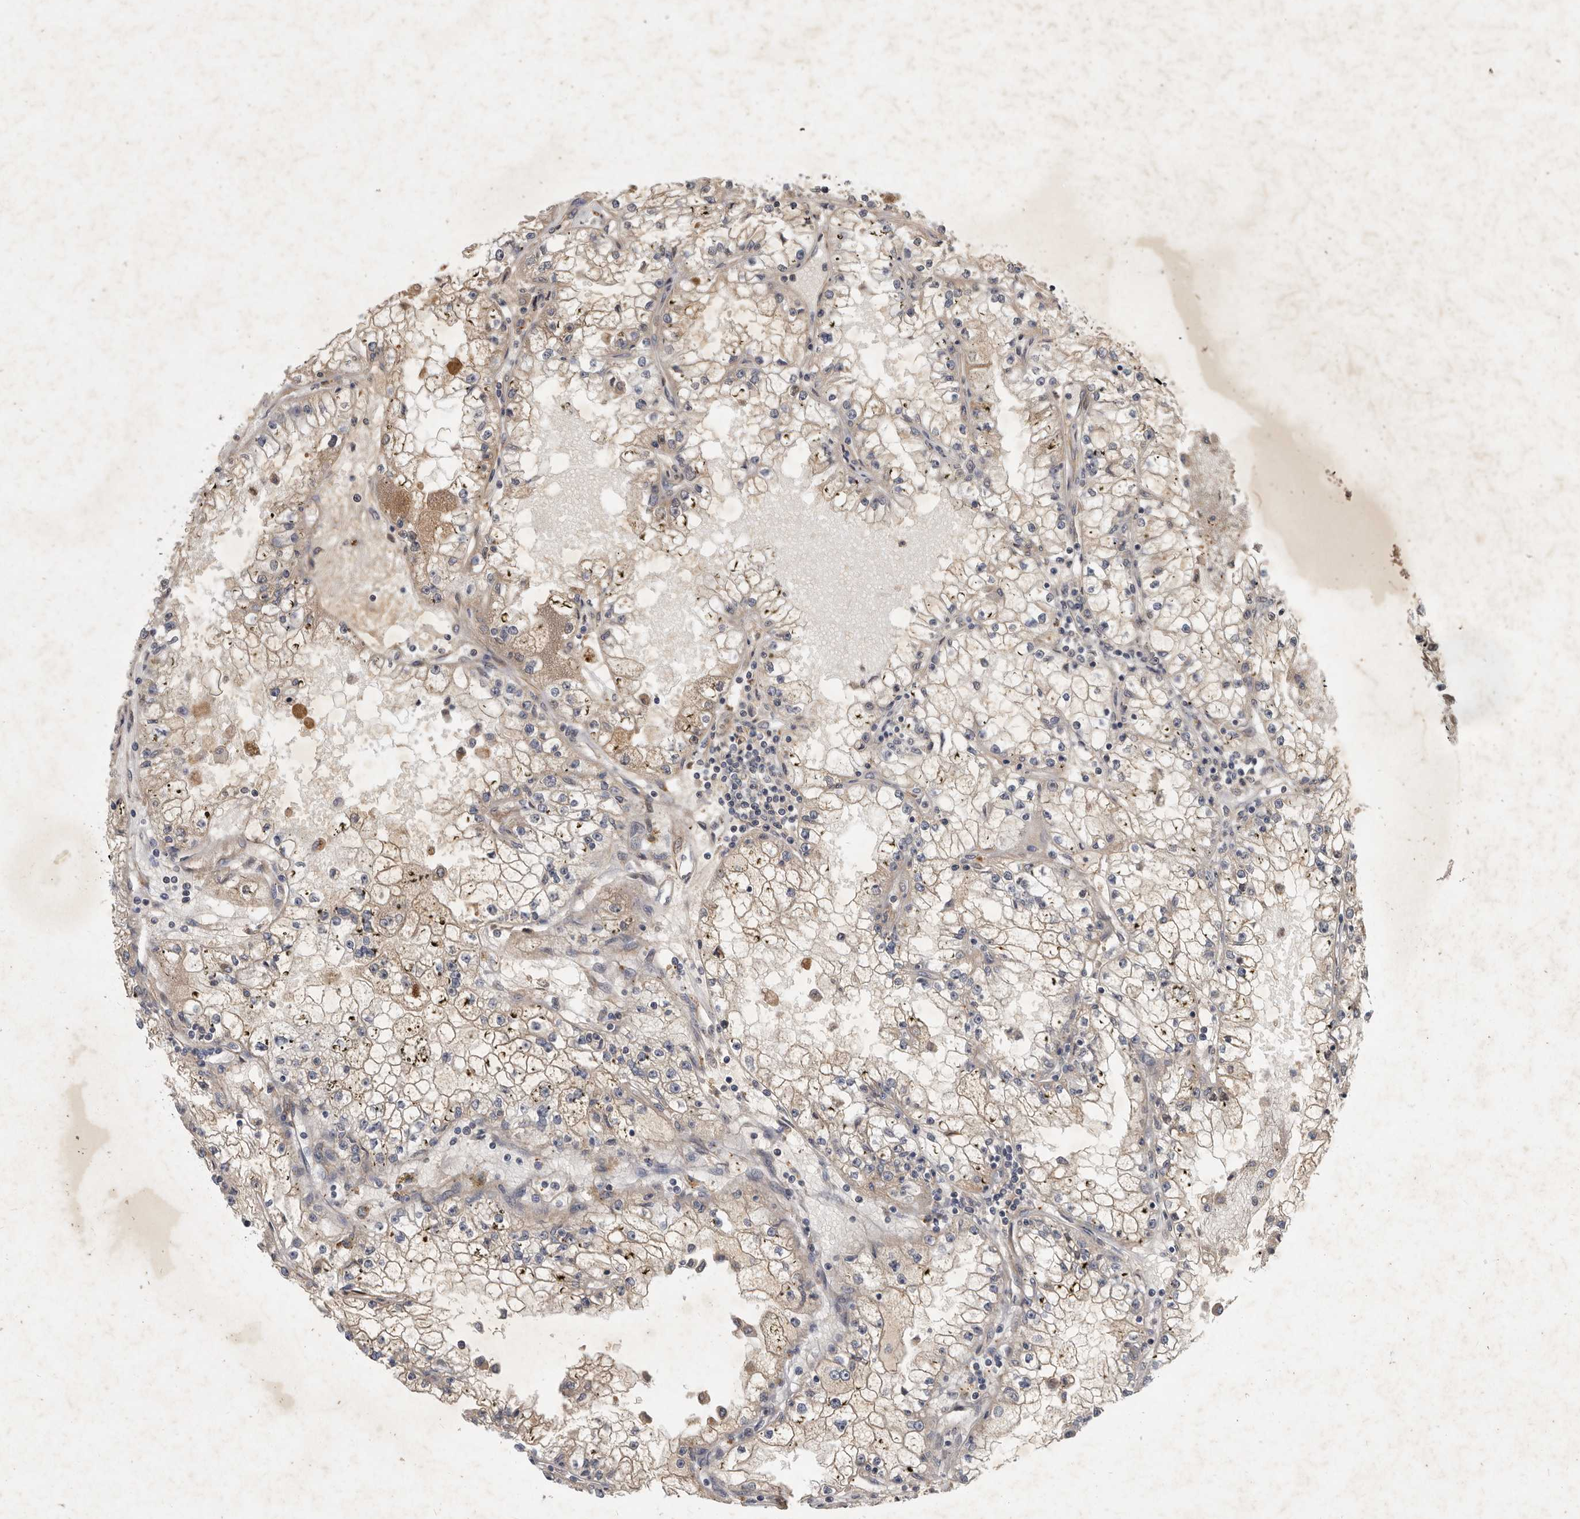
{"staining": {"intensity": "weak", "quantity": "25%-75%", "location": "cytoplasmic/membranous"}, "tissue": "renal cancer", "cell_type": "Tumor cells", "image_type": "cancer", "snomed": [{"axis": "morphology", "description": "Adenocarcinoma, NOS"}, {"axis": "topography", "description": "Kidney"}], "caption": "Adenocarcinoma (renal) stained with a brown dye exhibits weak cytoplasmic/membranous positive staining in approximately 25%-75% of tumor cells.", "gene": "DNAJC28", "patient": {"sex": "male", "age": 56}}